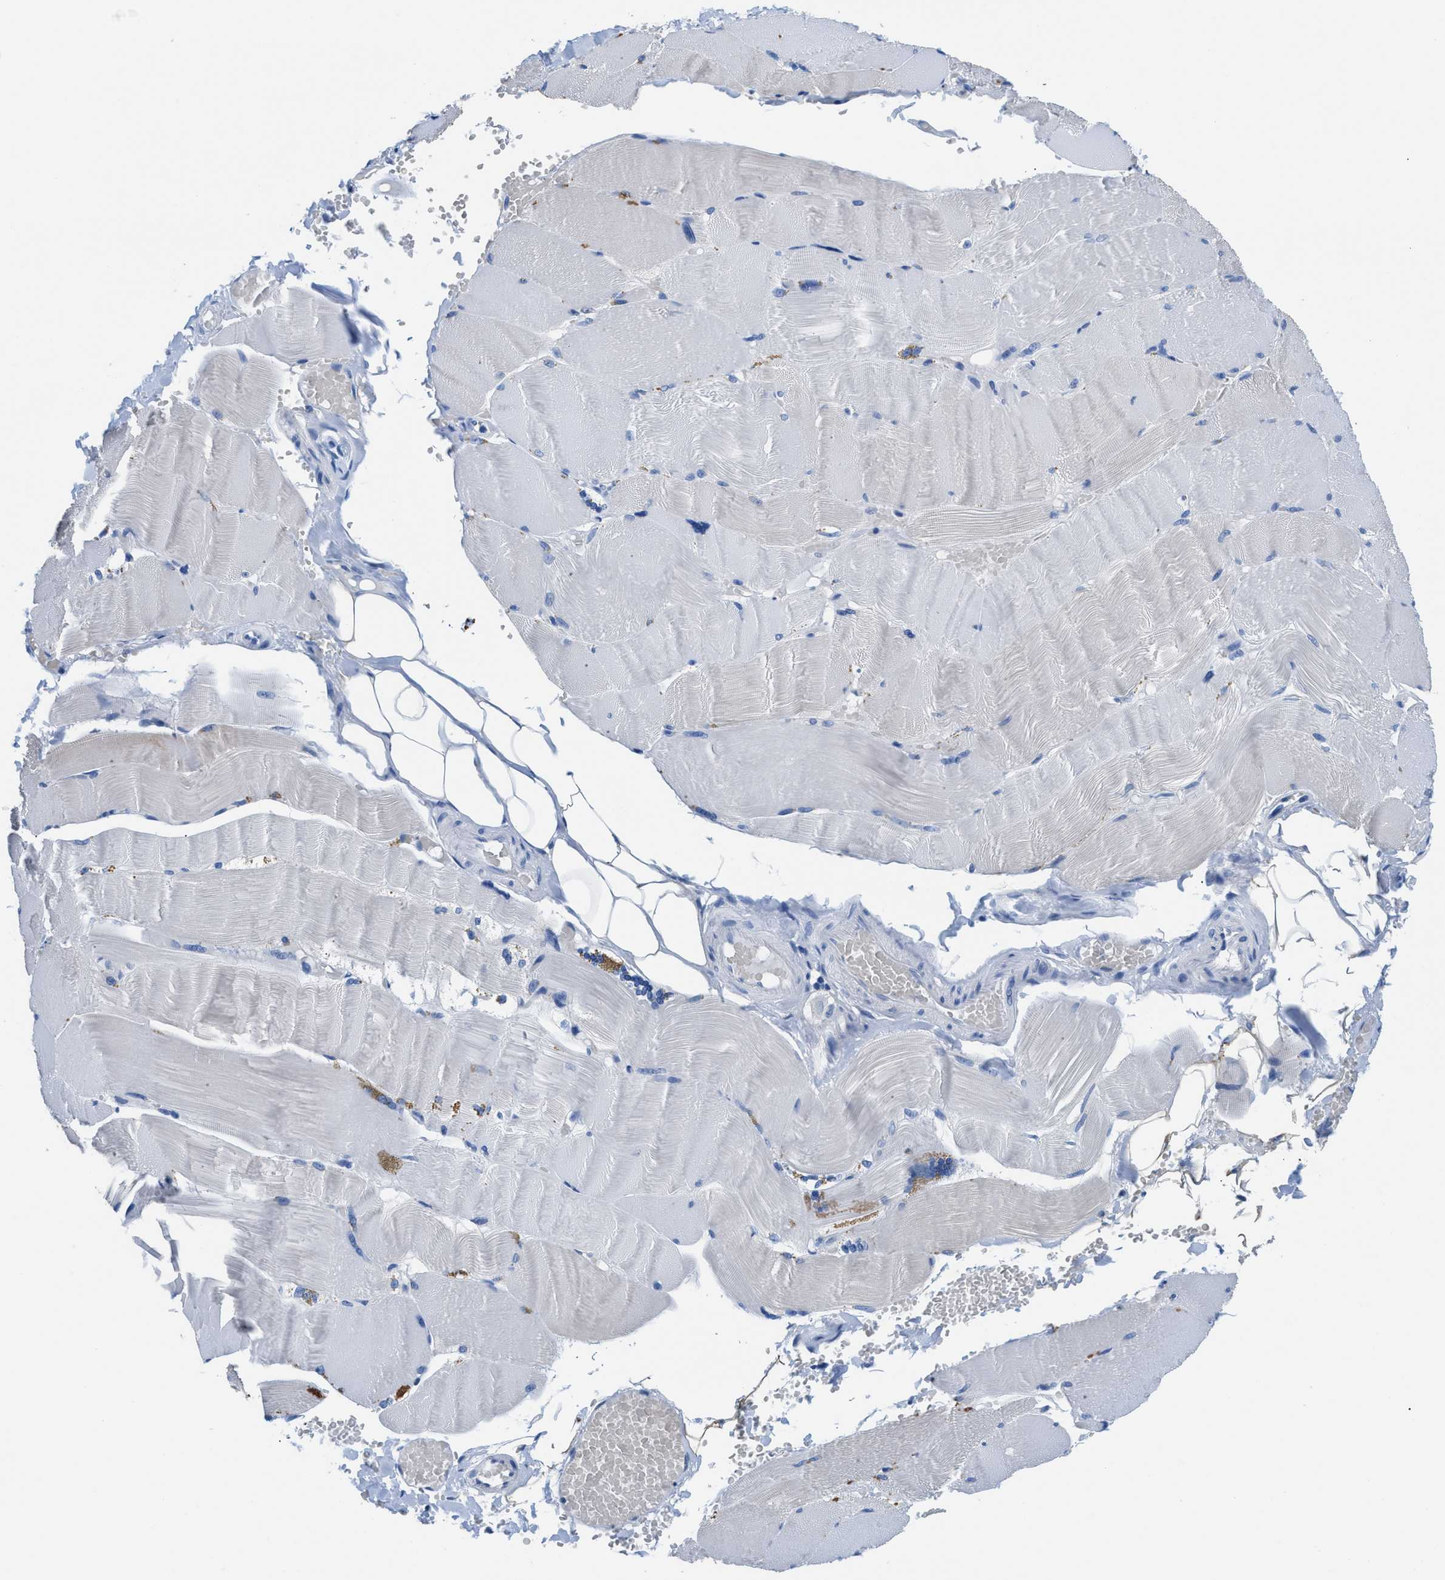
{"staining": {"intensity": "negative", "quantity": "none", "location": "none"}, "tissue": "skeletal muscle", "cell_type": "Myocytes", "image_type": "normal", "snomed": [{"axis": "morphology", "description": "Normal tissue, NOS"}, {"axis": "topography", "description": "Skin"}, {"axis": "topography", "description": "Skeletal muscle"}], "caption": "This is a photomicrograph of immunohistochemistry staining of unremarkable skeletal muscle, which shows no staining in myocytes.", "gene": "SLFN13", "patient": {"sex": "male", "age": 83}}